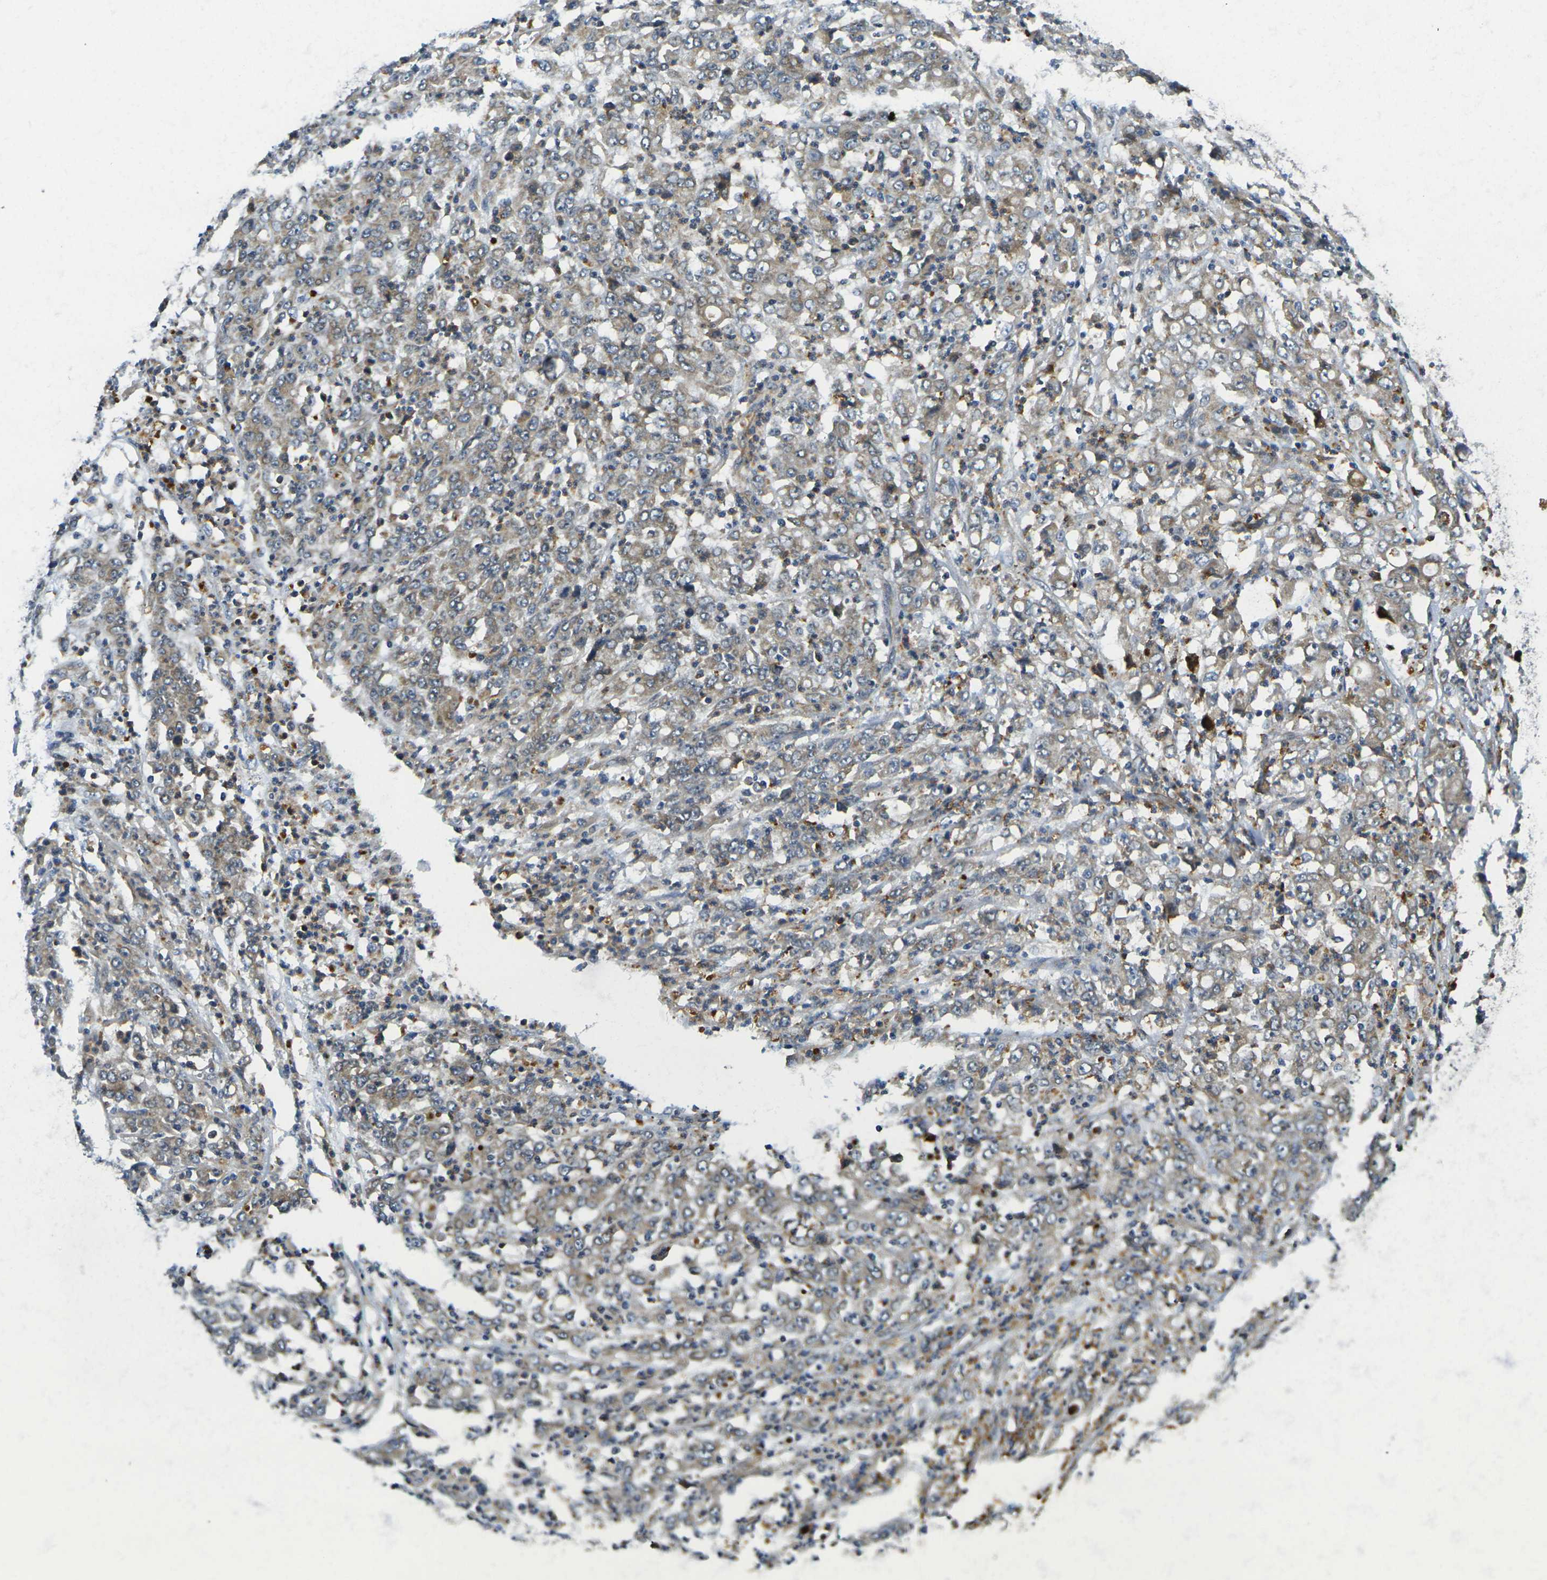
{"staining": {"intensity": "weak", "quantity": "25%-75%", "location": "cytoplasmic/membranous"}, "tissue": "stomach cancer", "cell_type": "Tumor cells", "image_type": "cancer", "snomed": [{"axis": "morphology", "description": "Adenocarcinoma, NOS"}, {"axis": "topography", "description": "Stomach, lower"}], "caption": "Human stomach cancer (adenocarcinoma) stained with a brown dye displays weak cytoplasmic/membranous positive staining in about 25%-75% of tumor cells.", "gene": "MINAR2", "patient": {"sex": "female", "age": 71}}